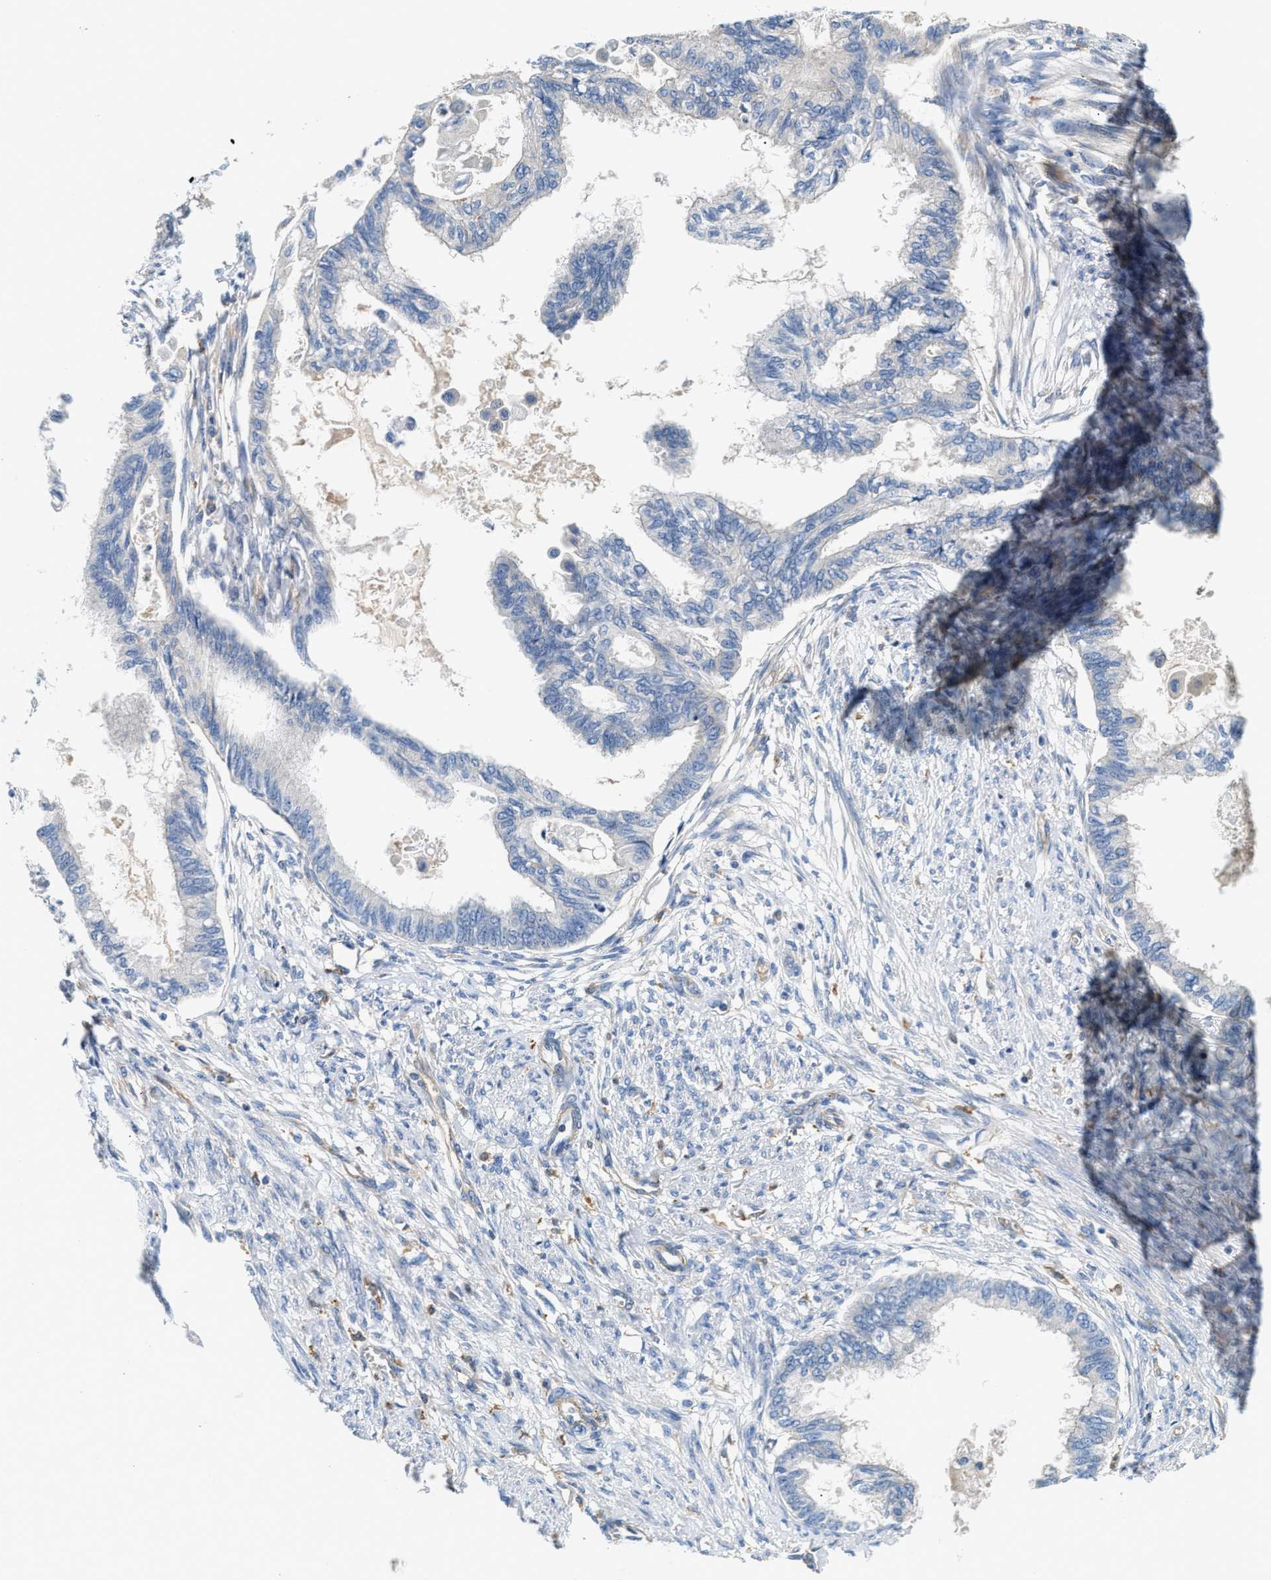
{"staining": {"intensity": "negative", "quantity": "none", "location": "none"}, "tissue": "cervical cancer", "cell_type": "Tumor cells", "image_type": "cancer", "snomed": [{"axis": "morphology", "description": "Normal tissue, NOS"}, {"axis": "morphology", "description": "Adenocarcinoma, NOS"}, {"axis": "topography", "description": "Cervix"}, {"axis": "topography", "description": "Endometrium"}], "caption": "A histopathology image of human adenocarcinoma (cervical) is negative for staining in tumor cells. (Stains: DAB immunohistochemistry (IHC) with hematoxylin counter stain, Microscopy: brightfield microscopy at high magnification).", "gene": "NSUN7", "patient": {"sex": "female", "age": 86}}